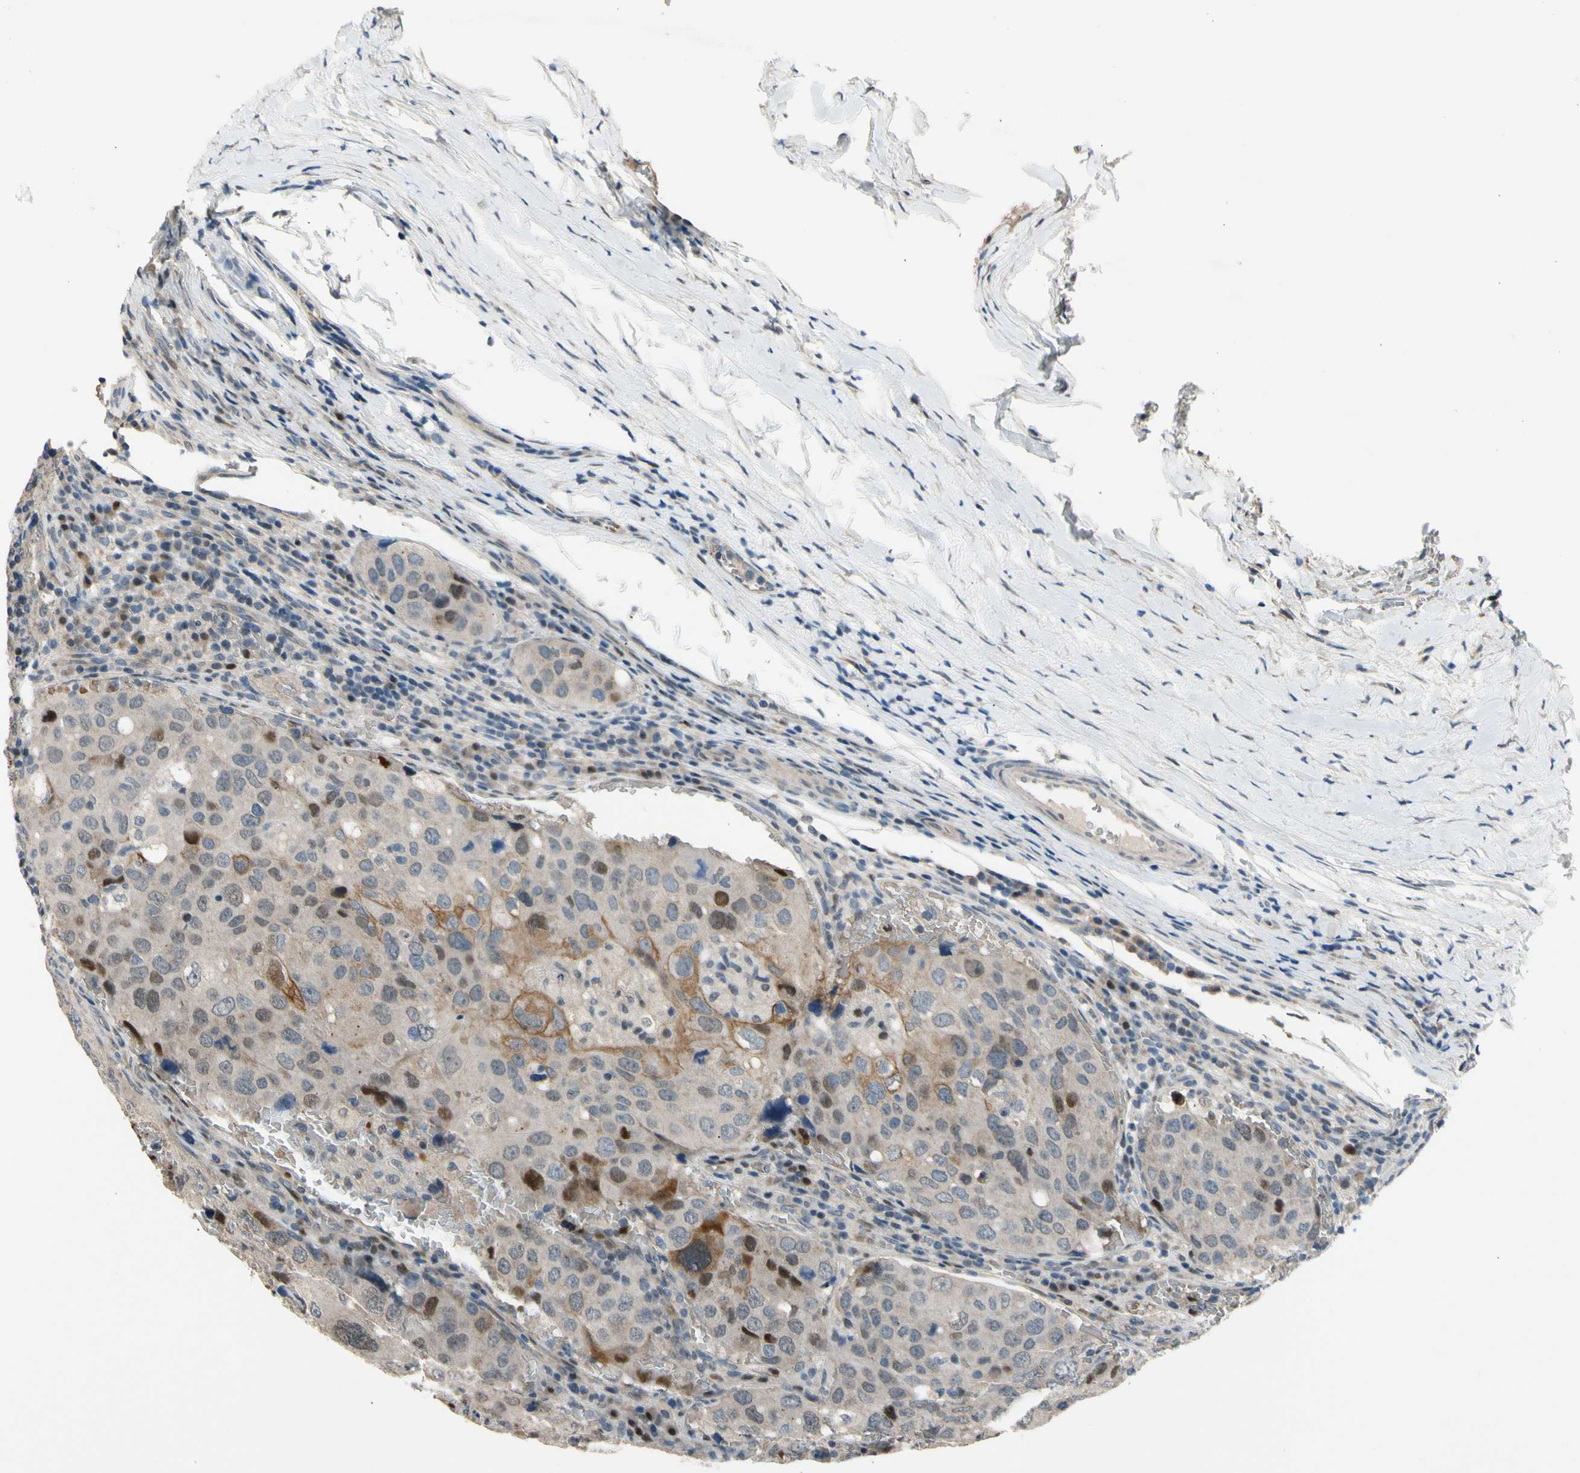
{"staining": {"intensity": "moderate", "quantity": "<25%", "location": "cytoplasmic/membranous,nuclear"}, "tissue": "urothelial cancer", "cell_type": "Tumor cells", "image_type": "cancer", "snomed": [{"axis": "morphology", "description": "Urothelial carcinoma, High grade"}, {"axis": "topography", "description": "Lymph node"}, {"axis": "topography", "description": "Urinary bladder"}], "caption": "Immunohistochemistry photomicrograph of human urothelial carcinoma (high-grade) stained for a protein (brown), which exhibits low levels of moderate cytoplasmic/membranous and nuclear staining in about <25% of tumor cells.", "gene": "ZNF184", "patient": {"sex": "male", "age": 51}}